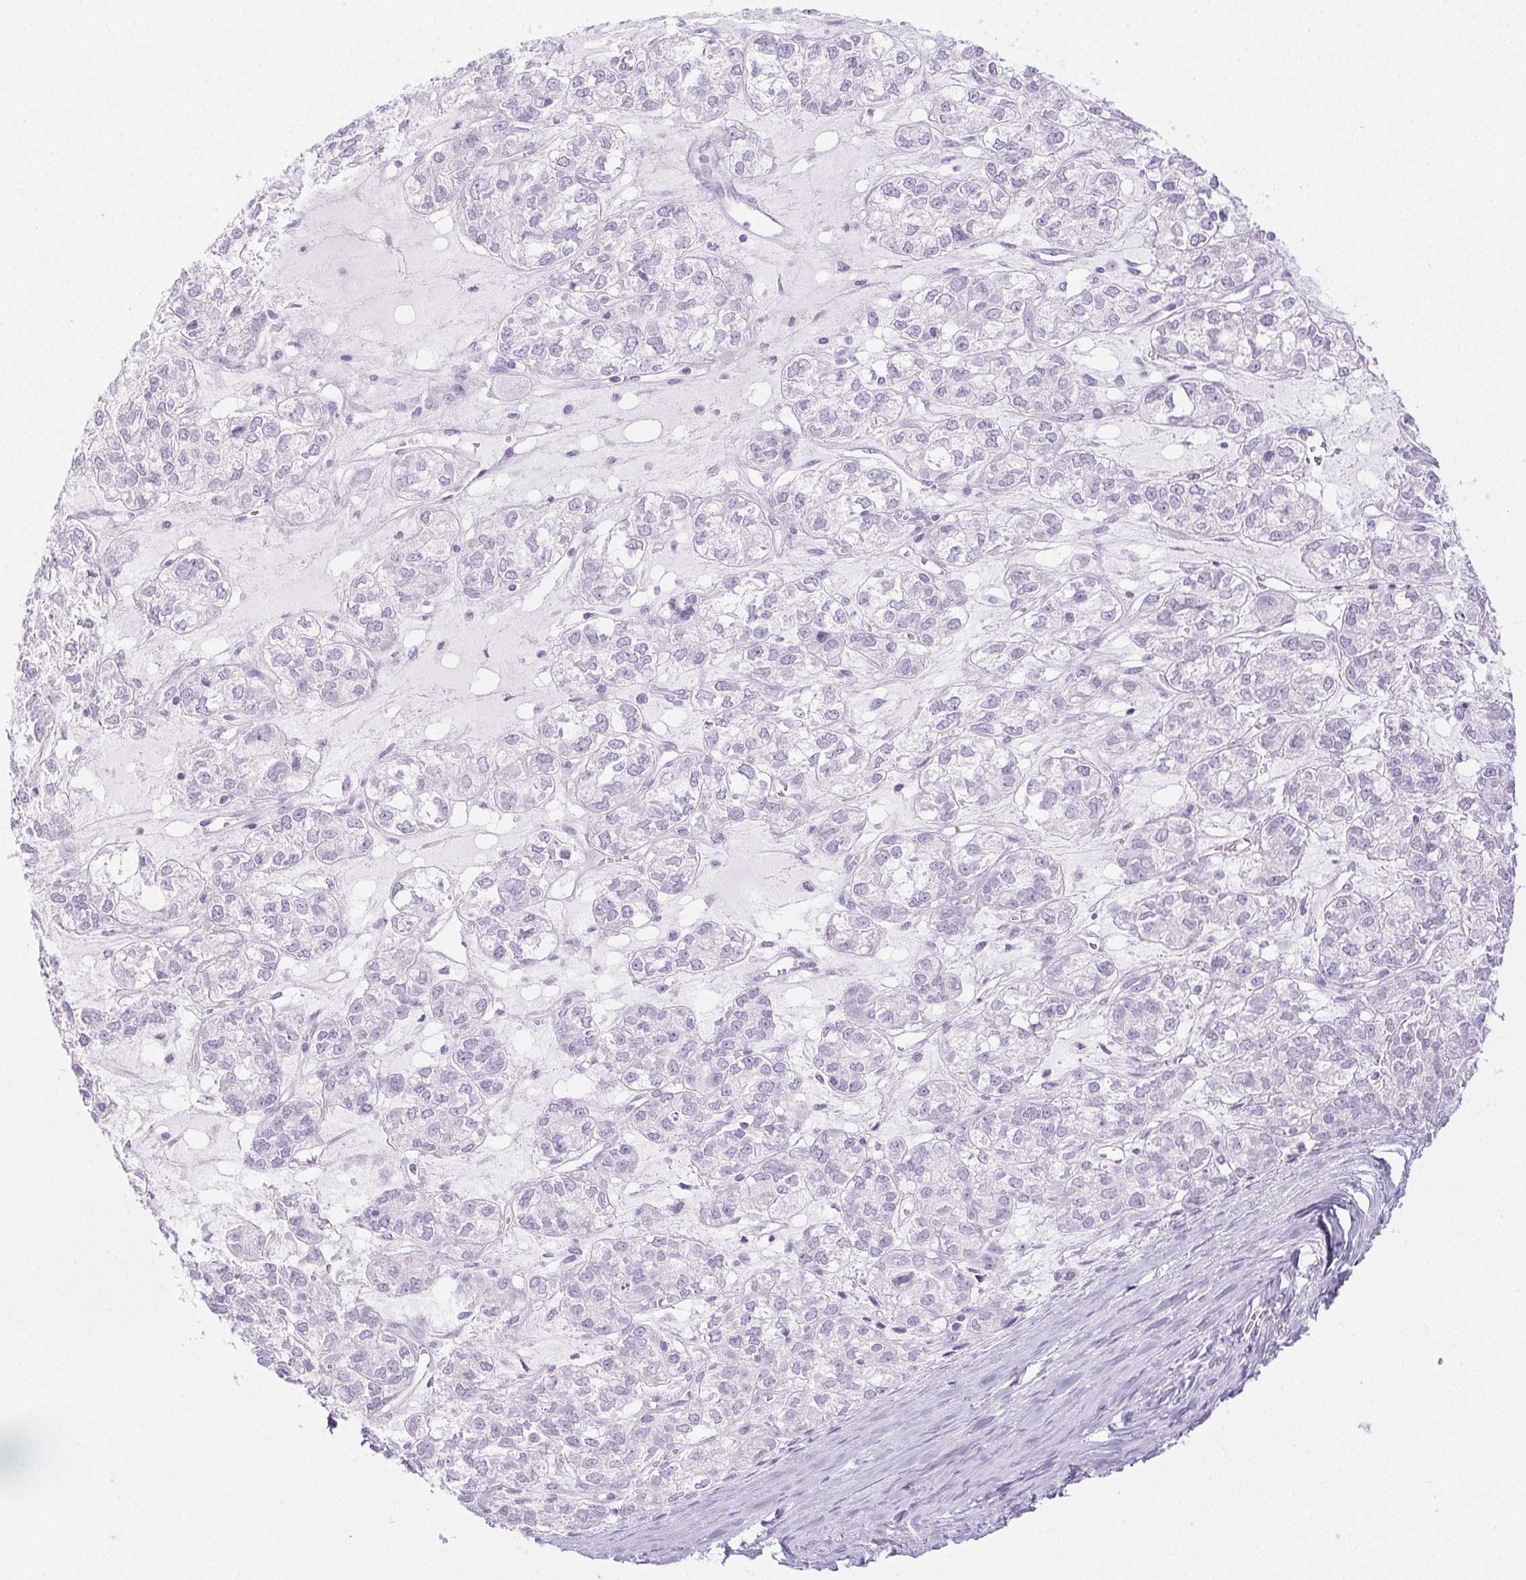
{"staining": {"intensity": "negative", "quantity": "none", "location": "none"}, "tissue": "ovarian cancer", "cell_type": "Tumor cells", "image_type": "cancer", "snomed": [{"axis": "morphology", "description": "Carcinoma, endometroid"}, {"axis": "topography", "description": "Ovary"}], "caption": "A histopathology image of ovarian cancer stained for a protein displays no brown staining in tumor cells. (Stains: DAB (3,3'-diaminobenzidine) IHC with hematoxylin counter stain, Microscopy: brightfield microscopy at high magnification).", "gene": "SPRR3", "patient": {"sex": "female", "age": 64}}